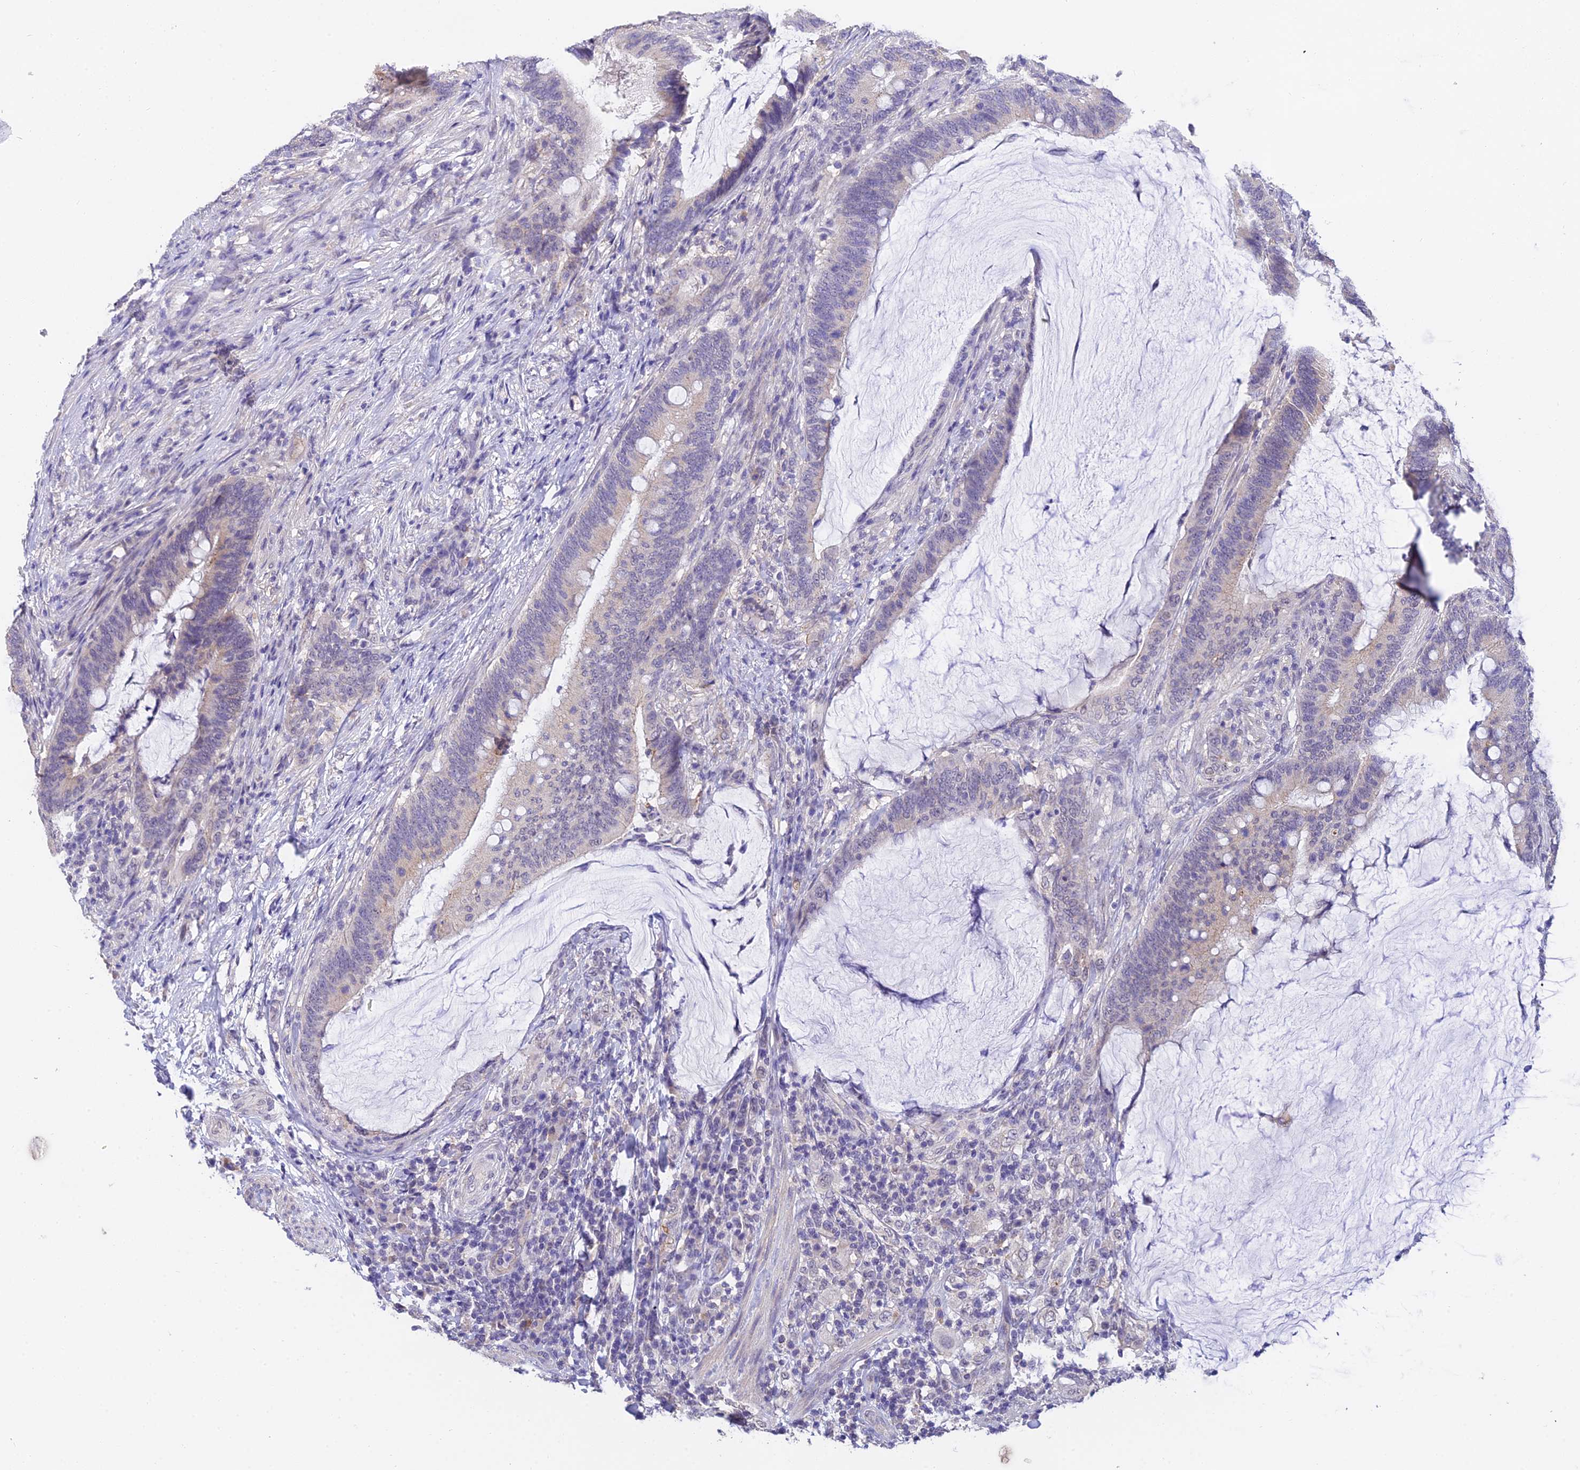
{"staining": {"intensity": "negative", "quantity": "none", "location": "none"}, "tissue": "colorectal cancer", "cell_type": "Tumor cells", "image_type": "cancer", "snomed": [{"axis": "morphology", "description": "Adenocarcinoma, NOS"}, {"axis": "topography", "description": "Colon"}], "caption": "Micrograph shows no significant protein positivity in tumor cells of adenocarcinoma (colorectal).", "gene": "HOXB1", "patient": {"sex": "female", "age": 66}}